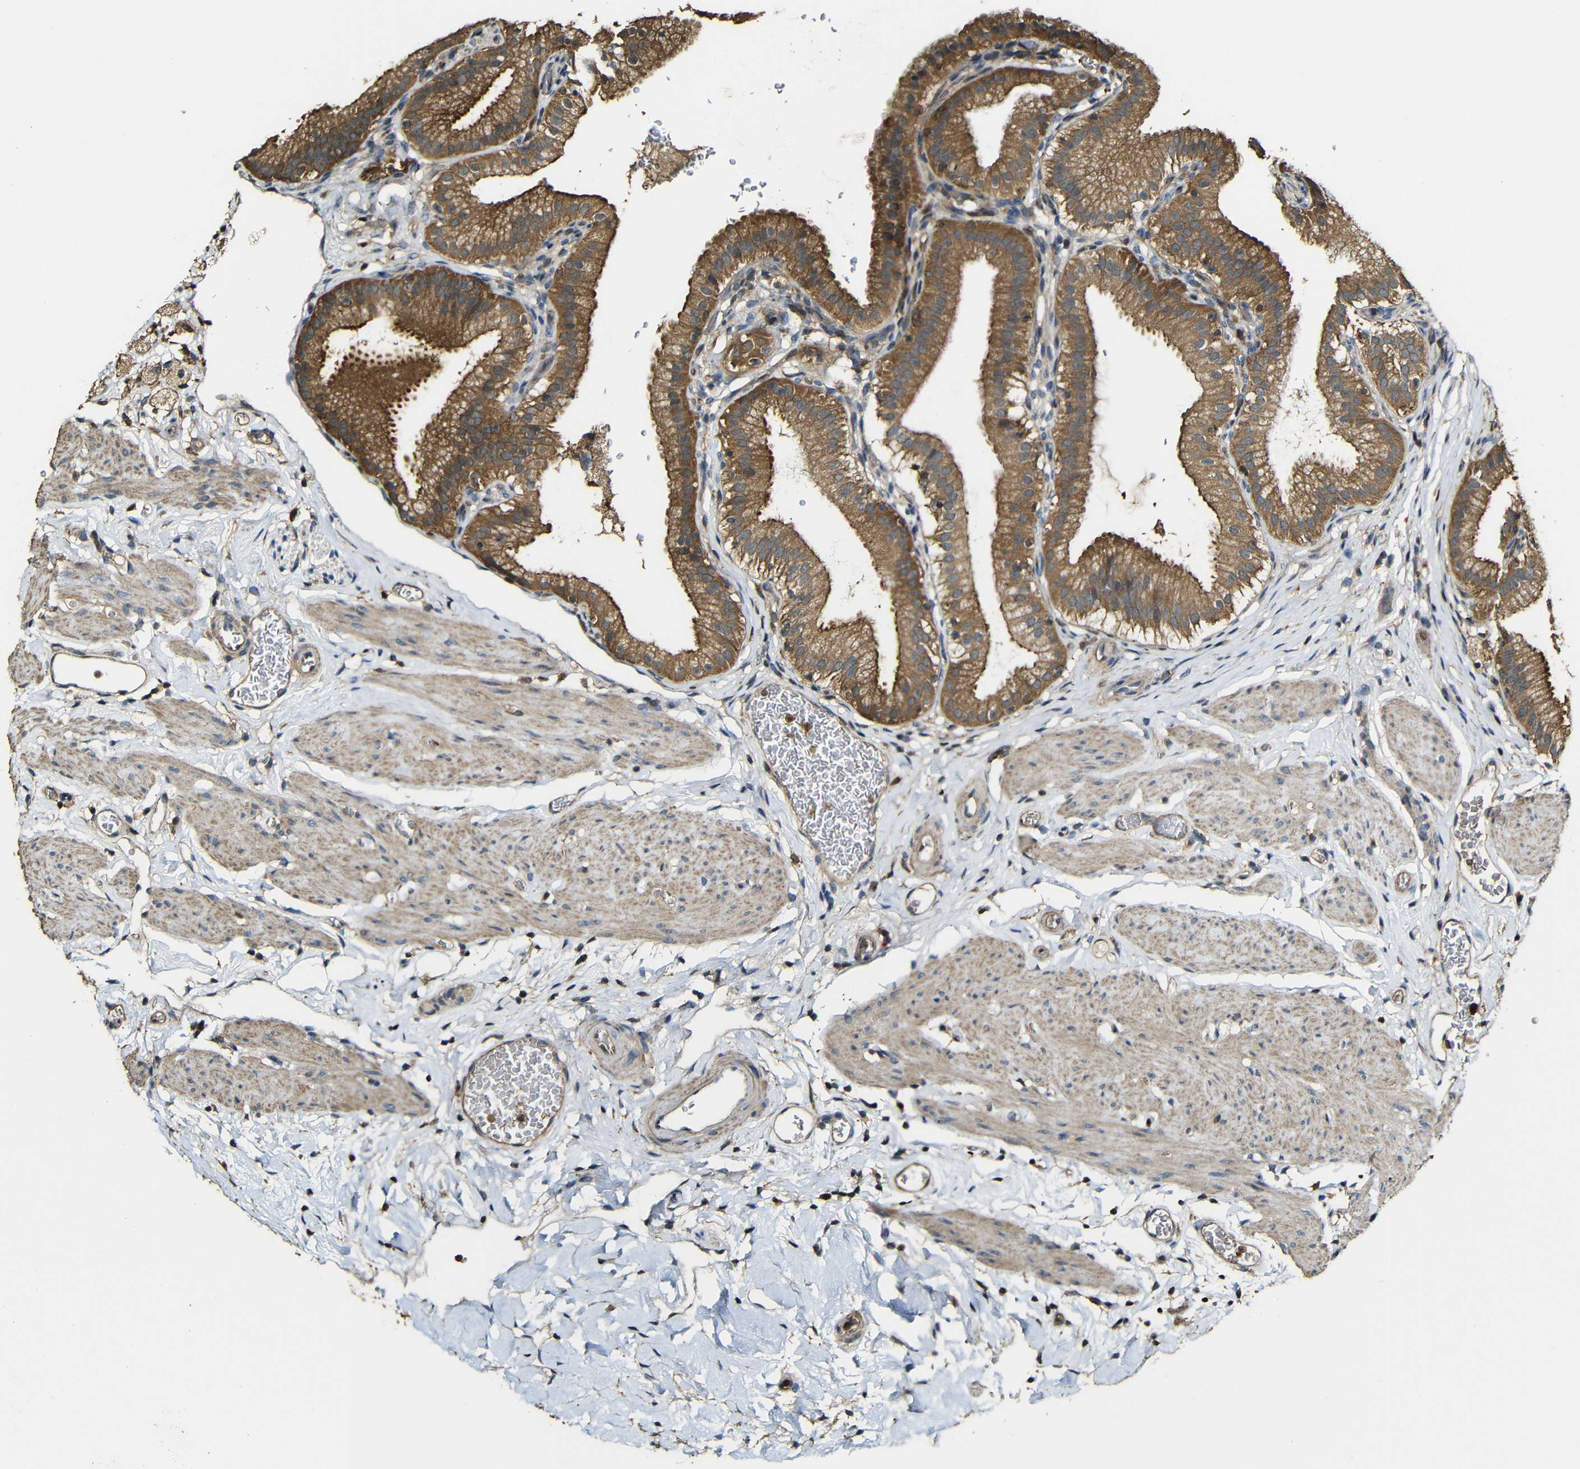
{"staining": {"intensity": "strong", "quantity": ">75%", "location": "cytoplasmic/membranous"}, "tissue": "gallbladder", "cell_type": "Glandular cells", "image_type": "normal", "snomed": [{"axis": "morphology", "description": "Normal tissue, NOS"}, {"axis": "topography", "description": "Gallbladder"}], "caption": "The photomicrograph reveals staining of normal gallbladder, revealing strong cytoplasmic/membranous protein positivity (brown color) within glandular cells. (Brightfield microscopy of DAB IHC at high magnification).", "gene": "CASP8", "patient": {"sex": "male", "age": 54}}